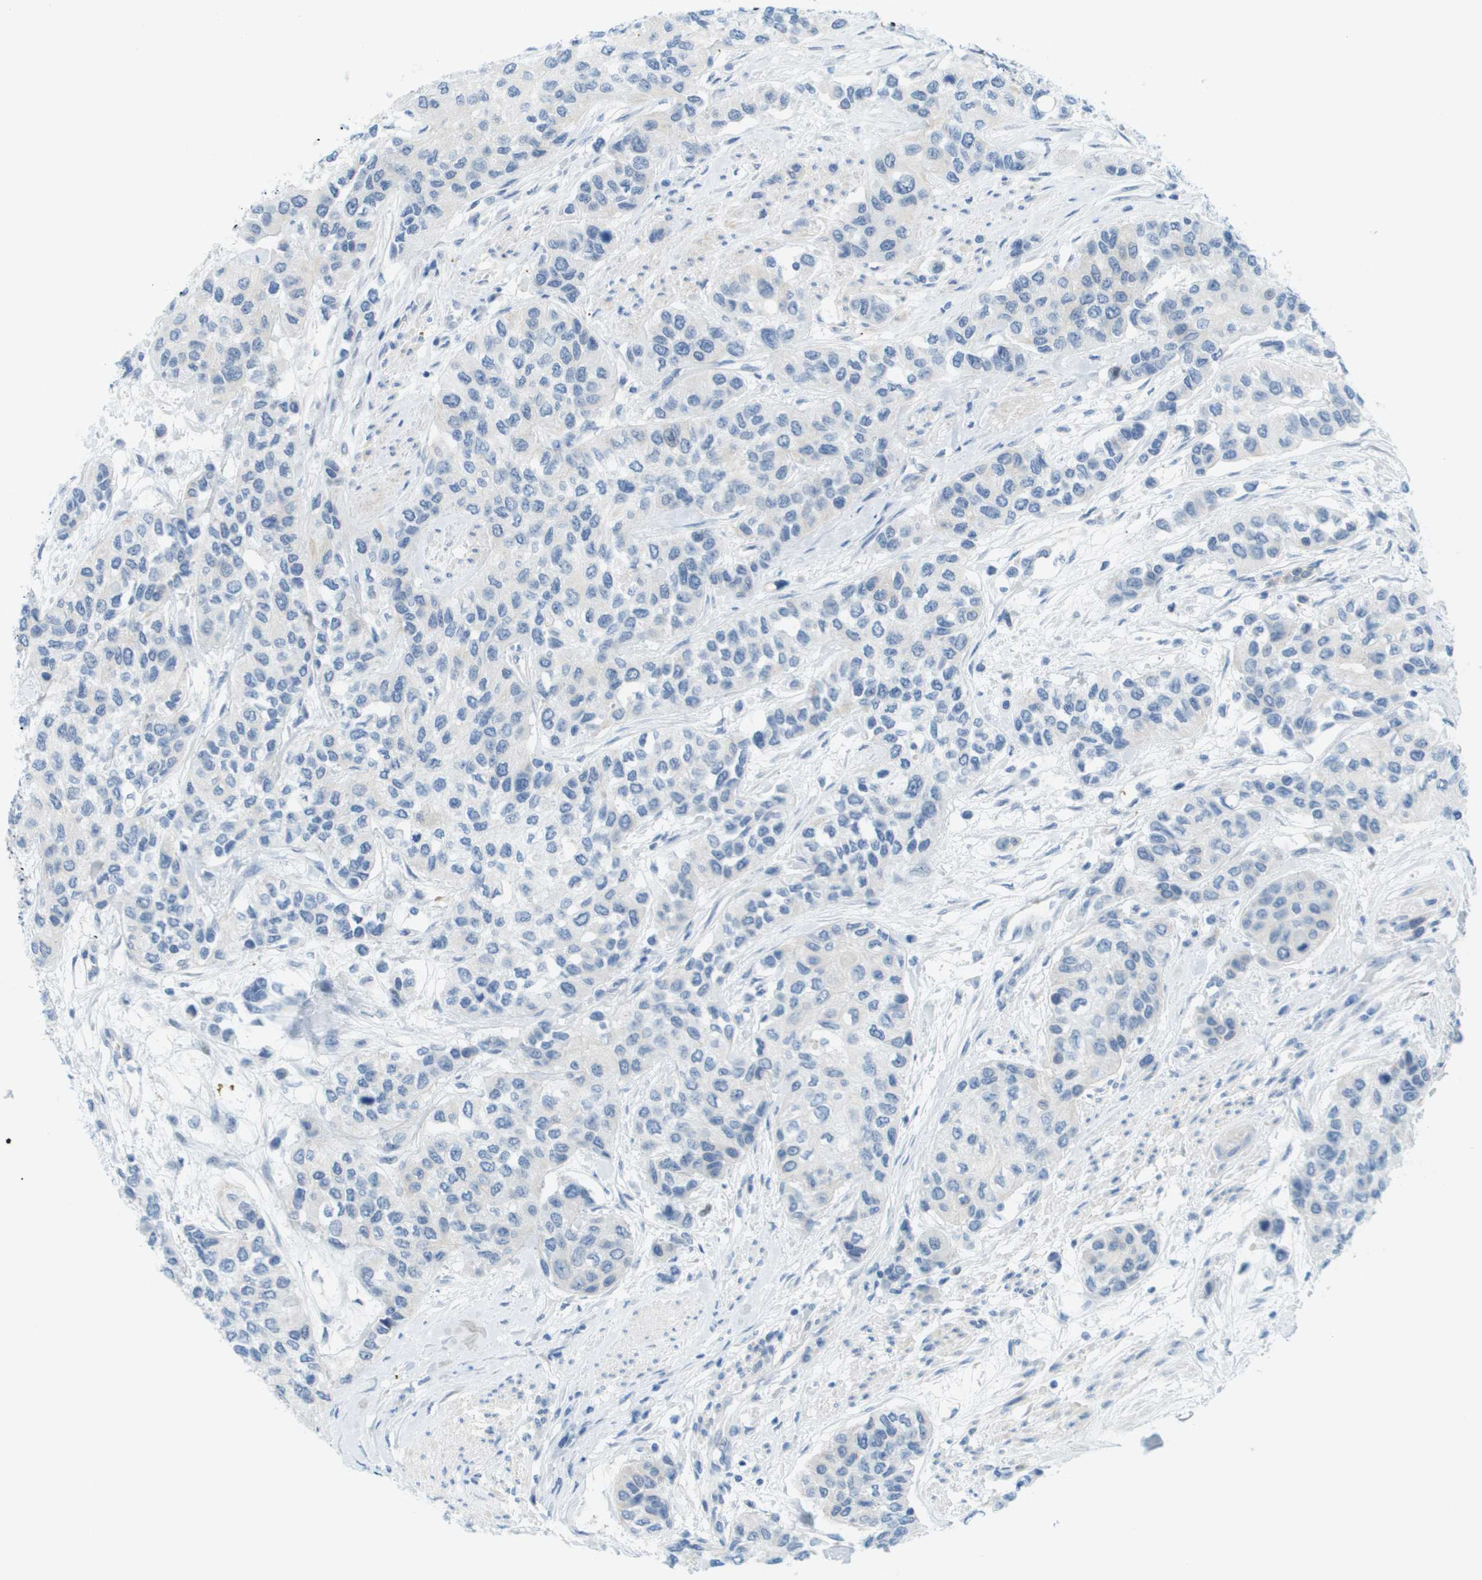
{"staining": {"intensity": "negative", "quantity": "none", "location": "none"}, "tissue": "urothelial cancer", "cell_type": "Tumor cells", "image_type": "cancer", "snomed": [{"axis": "morphology", "description": "Urothelial carcinoma, High grade"}, {"axis": "topography", "description": "Urinary bladder"}], "caption": "Immunohistochemistry (IHC) of urothelial cancer exhibits no staining in tumor cells. (DAB (3,3'-diaminobenzidine) IHC with hematoxylin counter stain).", "gene": "CUL9", "patient": {"sex": "female", "age": 56}}